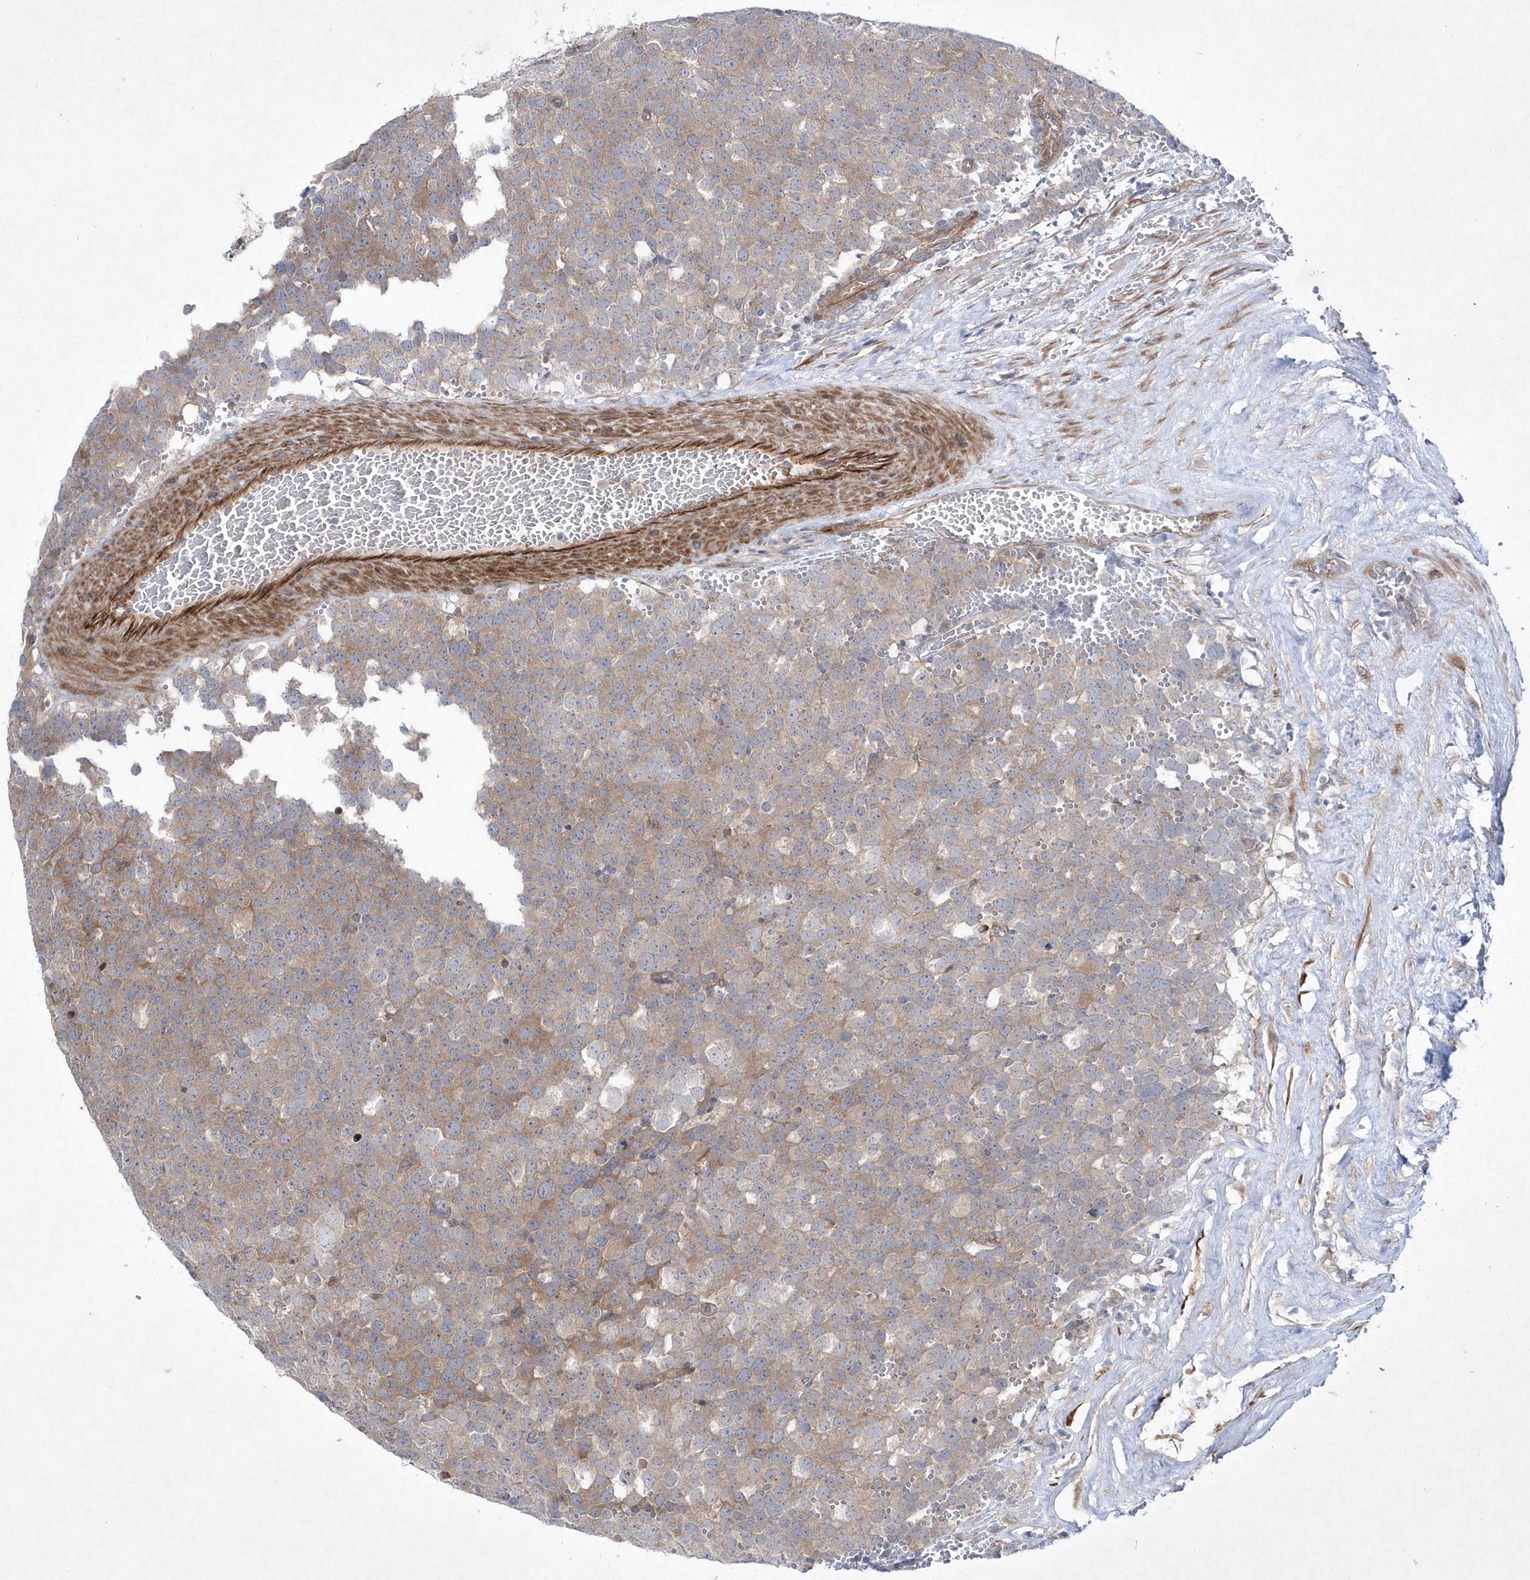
{"staining": {"intensity": "moderate", "quantity": ">75%", "location": "cytoplasmic/membranous"}, "tissue": "testis cancer", "cell_type": "Tumor cells", "image_type": "cancer", "snomed": [{"axis": "morphology", "description": "Seminoma, NOS"}, {"axis": "topography", "description": "Testis"}], "caption": "Immunohistochemistry (IHC) staining of seminoma (testis), which reveals medium levels of moderate cytoplasmic/membranous positivity in approximately >75% of tumor cells indicating moderate cytoplasmic/membranous protein positivity. The staining was performed using DAB (brown) for protein detection and nuclei were counterstained in hematoxylin (blue).", "gene": "DSPP", "patient": {"sex": "male", "age": 71}}